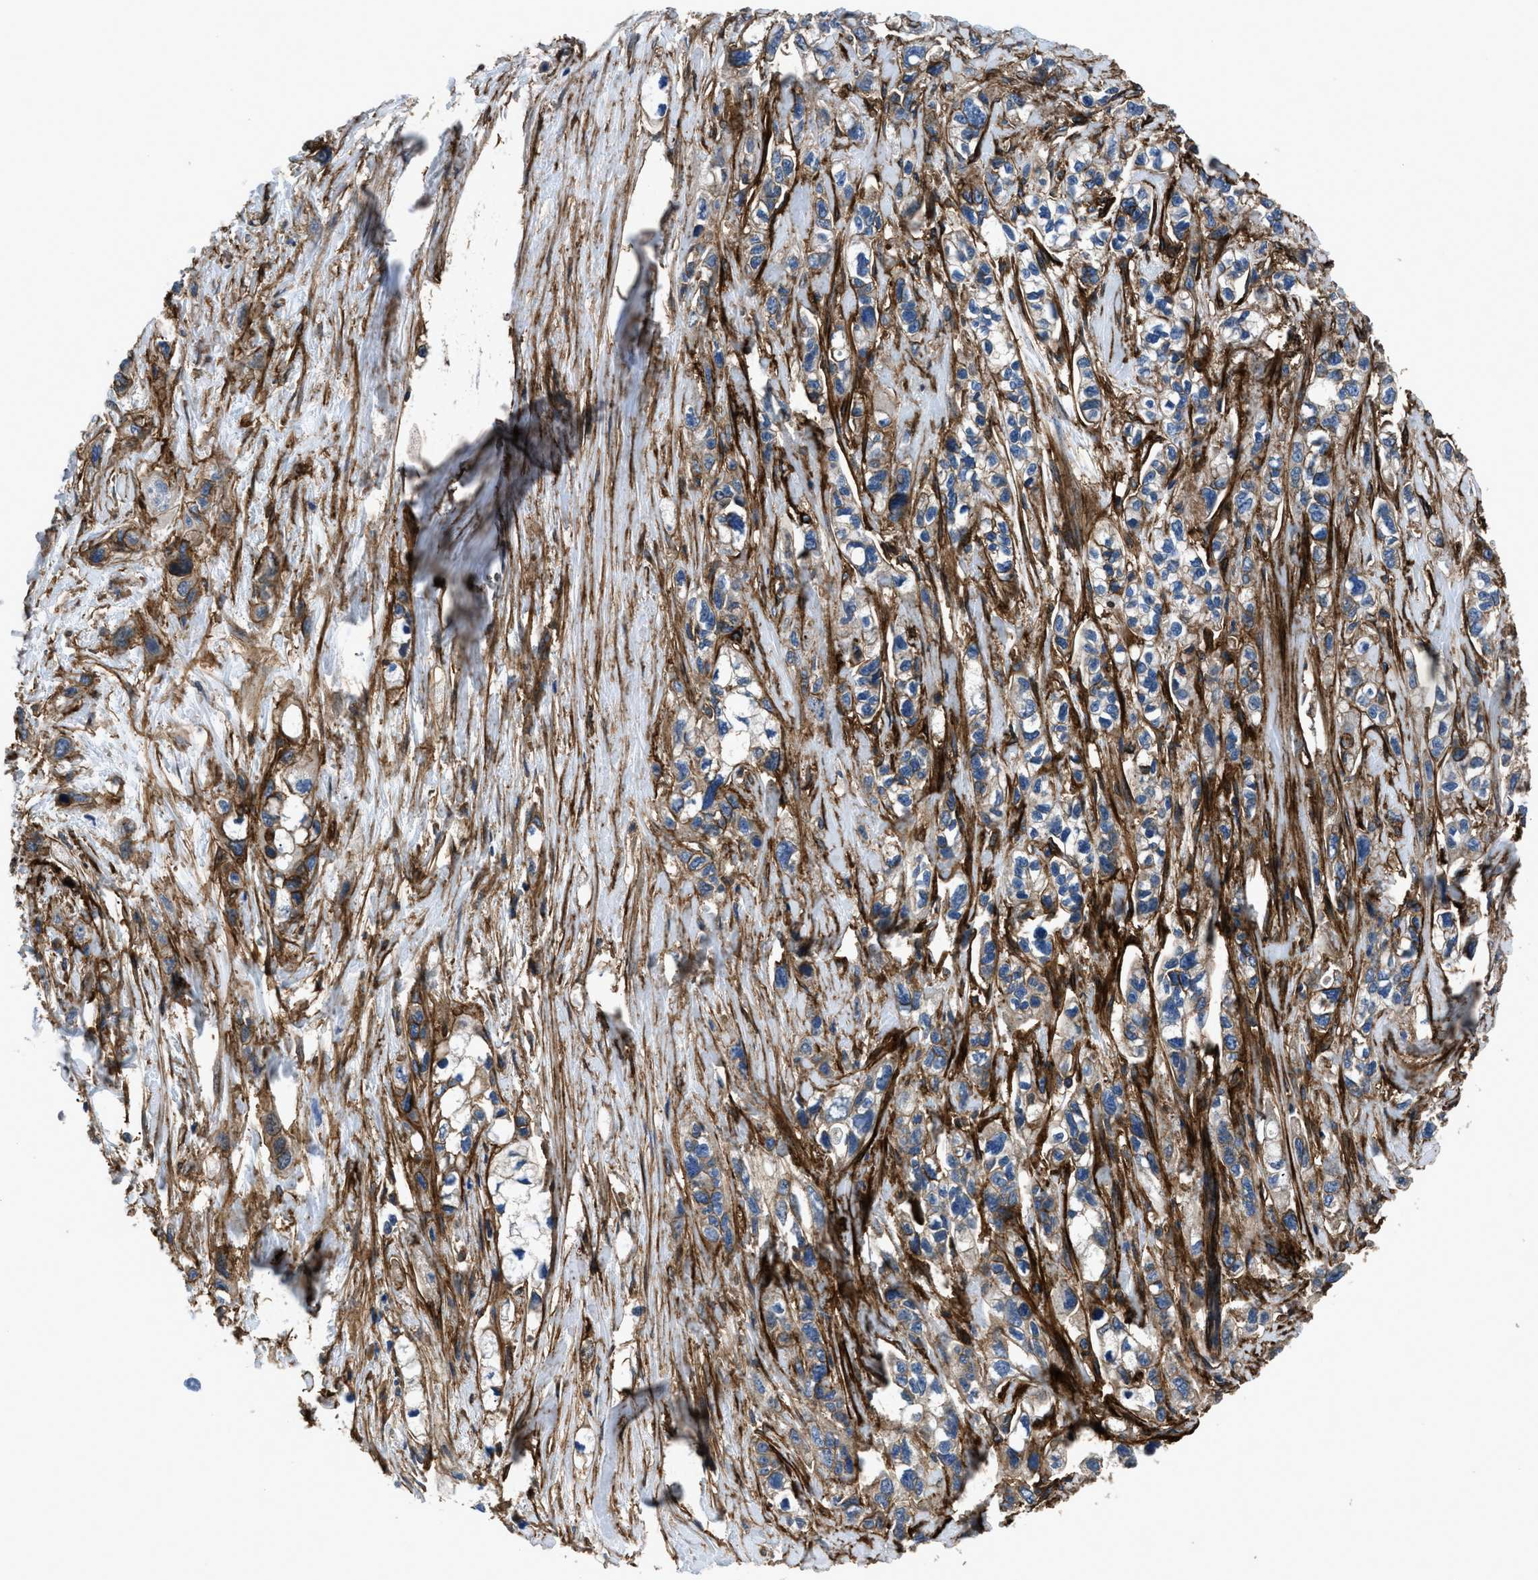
{"staining": {"intensity": "weak", "quantity": "<25%", "location": "cytoplasmic/membranous"}, "tissue": "pancreatic cancer", "cell_type": "Tumor cells", "image_type": "cancer", "snomed": [{"axis": "morphology", "description": "Adenocarcinoma, NOS"}, {"axis": "topography", "description": "Pancreas"}], "caption": "Immunohistochemical staining of pancreatic adenocarcinoma demonstrates no significant expression in tumor cells.", "gene": "CD276", "patient": {"sex": "male", "age": 74}}